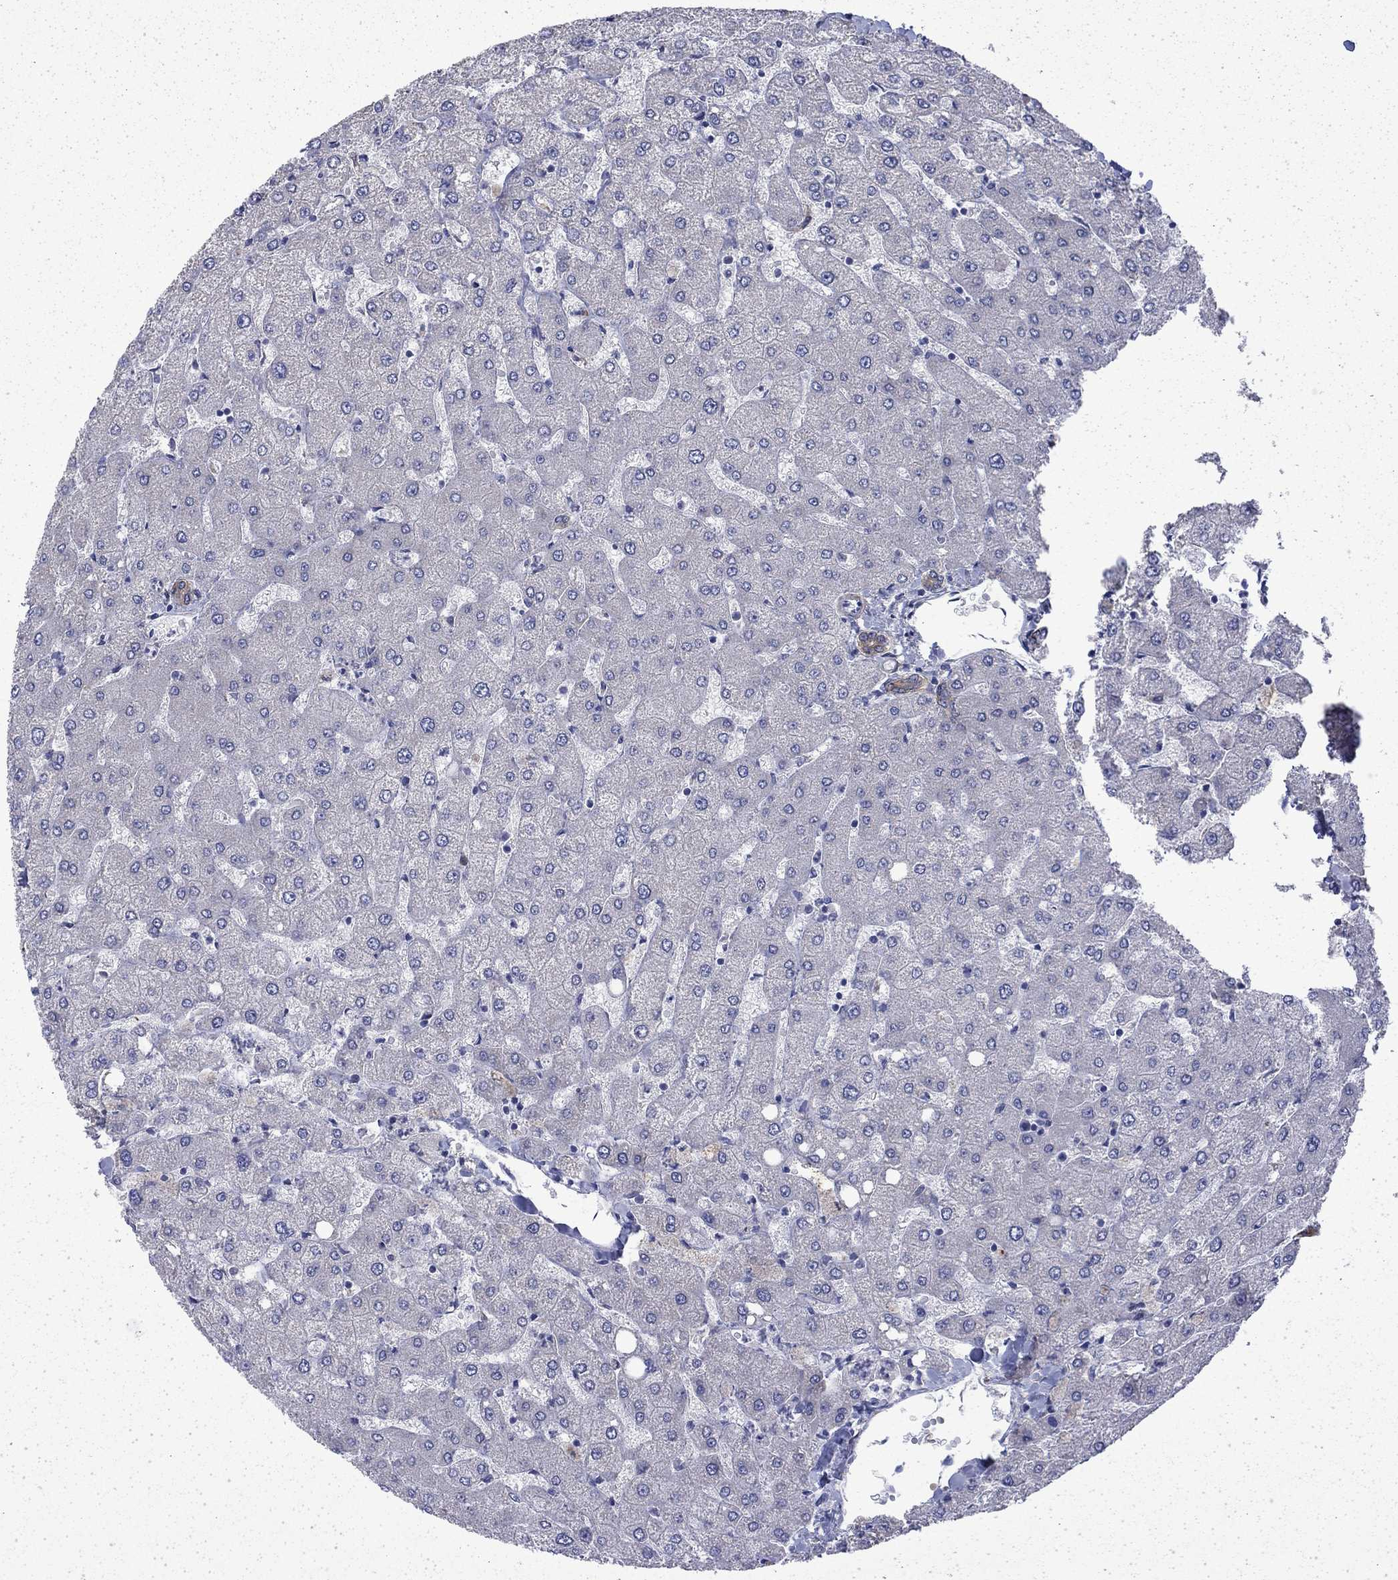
{"staining": {"intensity": "negative", "quantity": "none", "location": "none"}, "tissue": "liver", "cell_type": "Cholangiocytes", "image_type": "normal", "snomed": [{"axis": "morphology", "description": "Normal tissue, NOS"}, {"axis": "topography", "description": "Liver"}], "caption": "The micrograph demonstrates no significant expression in cholangiocytes of liver.", "gene": "DTNA", "patient": {"sex": "female", "age": 54}}